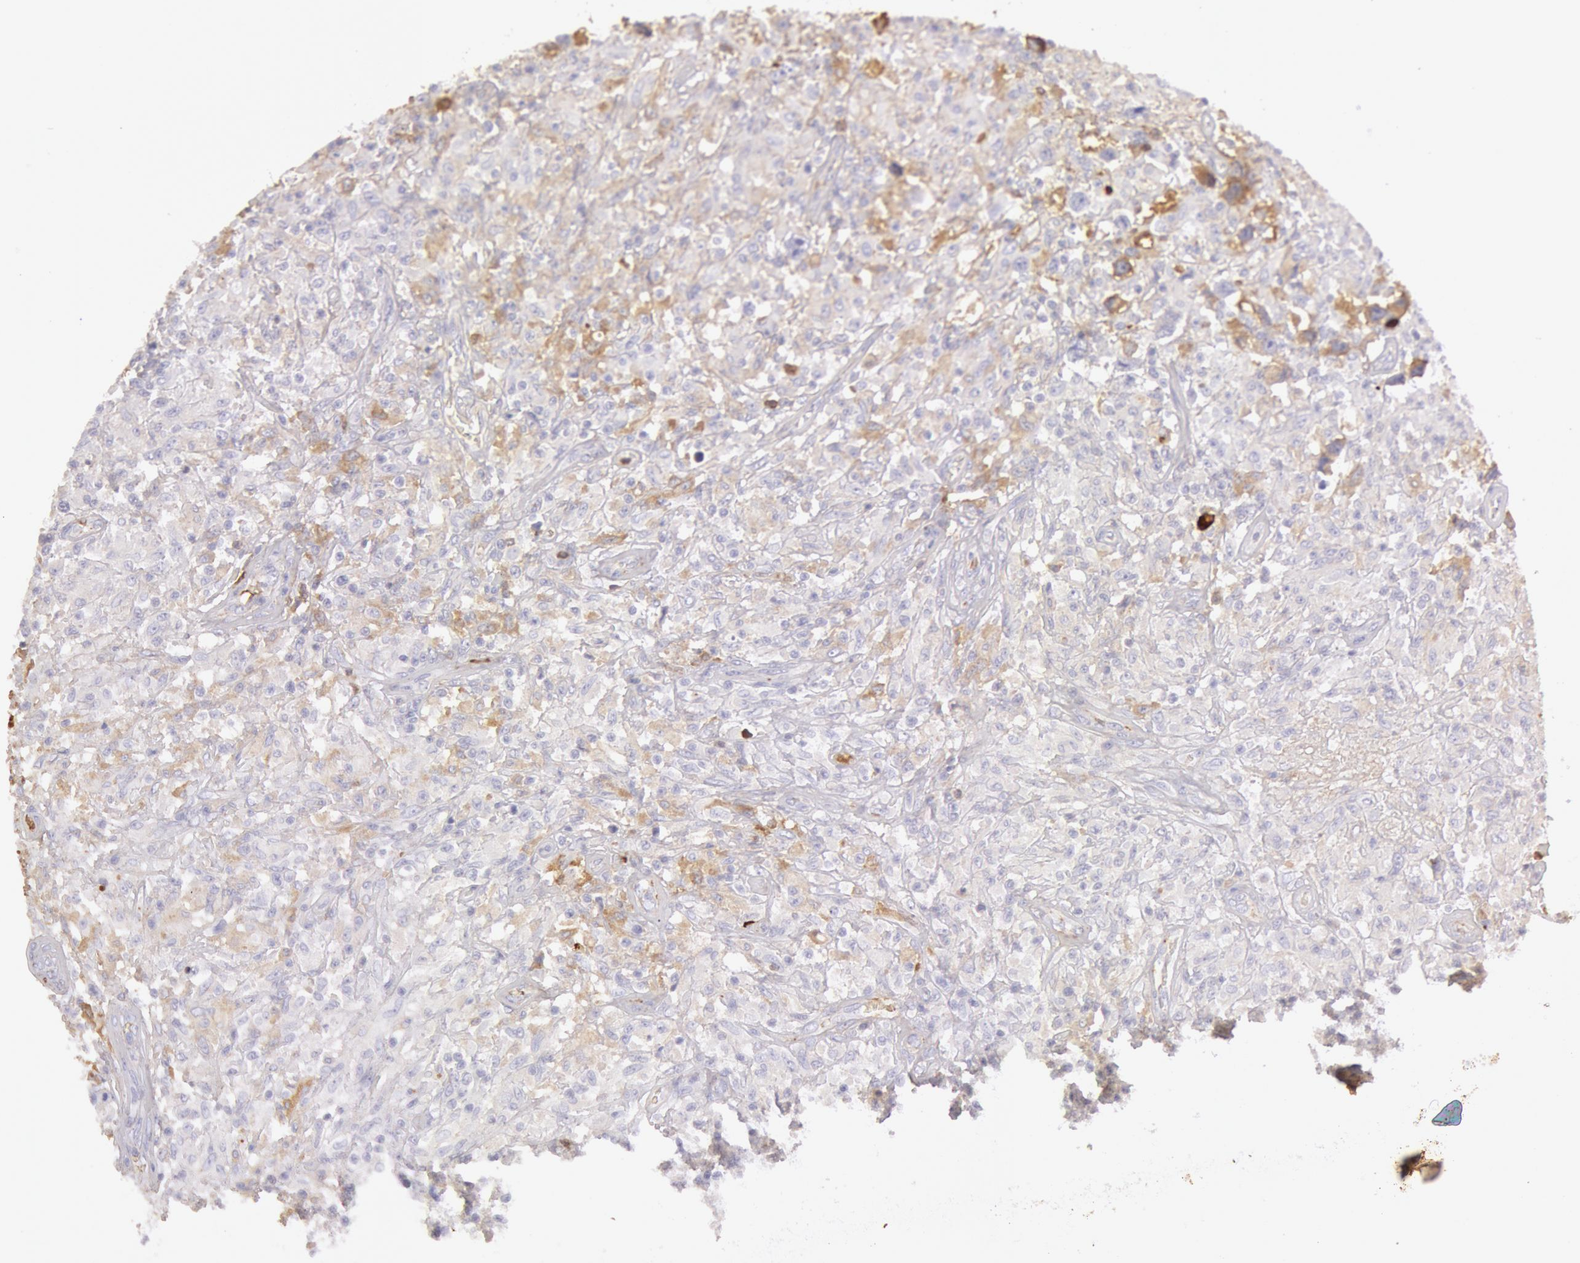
{"staining": {"intensity": "negative", "quantity": "none", "location": "none"}, "tissue": "testis cancer", "cell_type": "Tumor cells", "image_type": "cancer", "snomed": [{"axis": "morphology", "description": "Seminoma, NOS"}, {"axis": "topography", "description": "Testis"}], "caption": "Micrograph shows no protein staining in tumor cells of testis cancer (seminoma) tissue. (Brightfield microscopy of DAB immunohistochemistry at high magnification).", "gene": "IGHA1", "patient": {"sex": "male", "age": 34}}